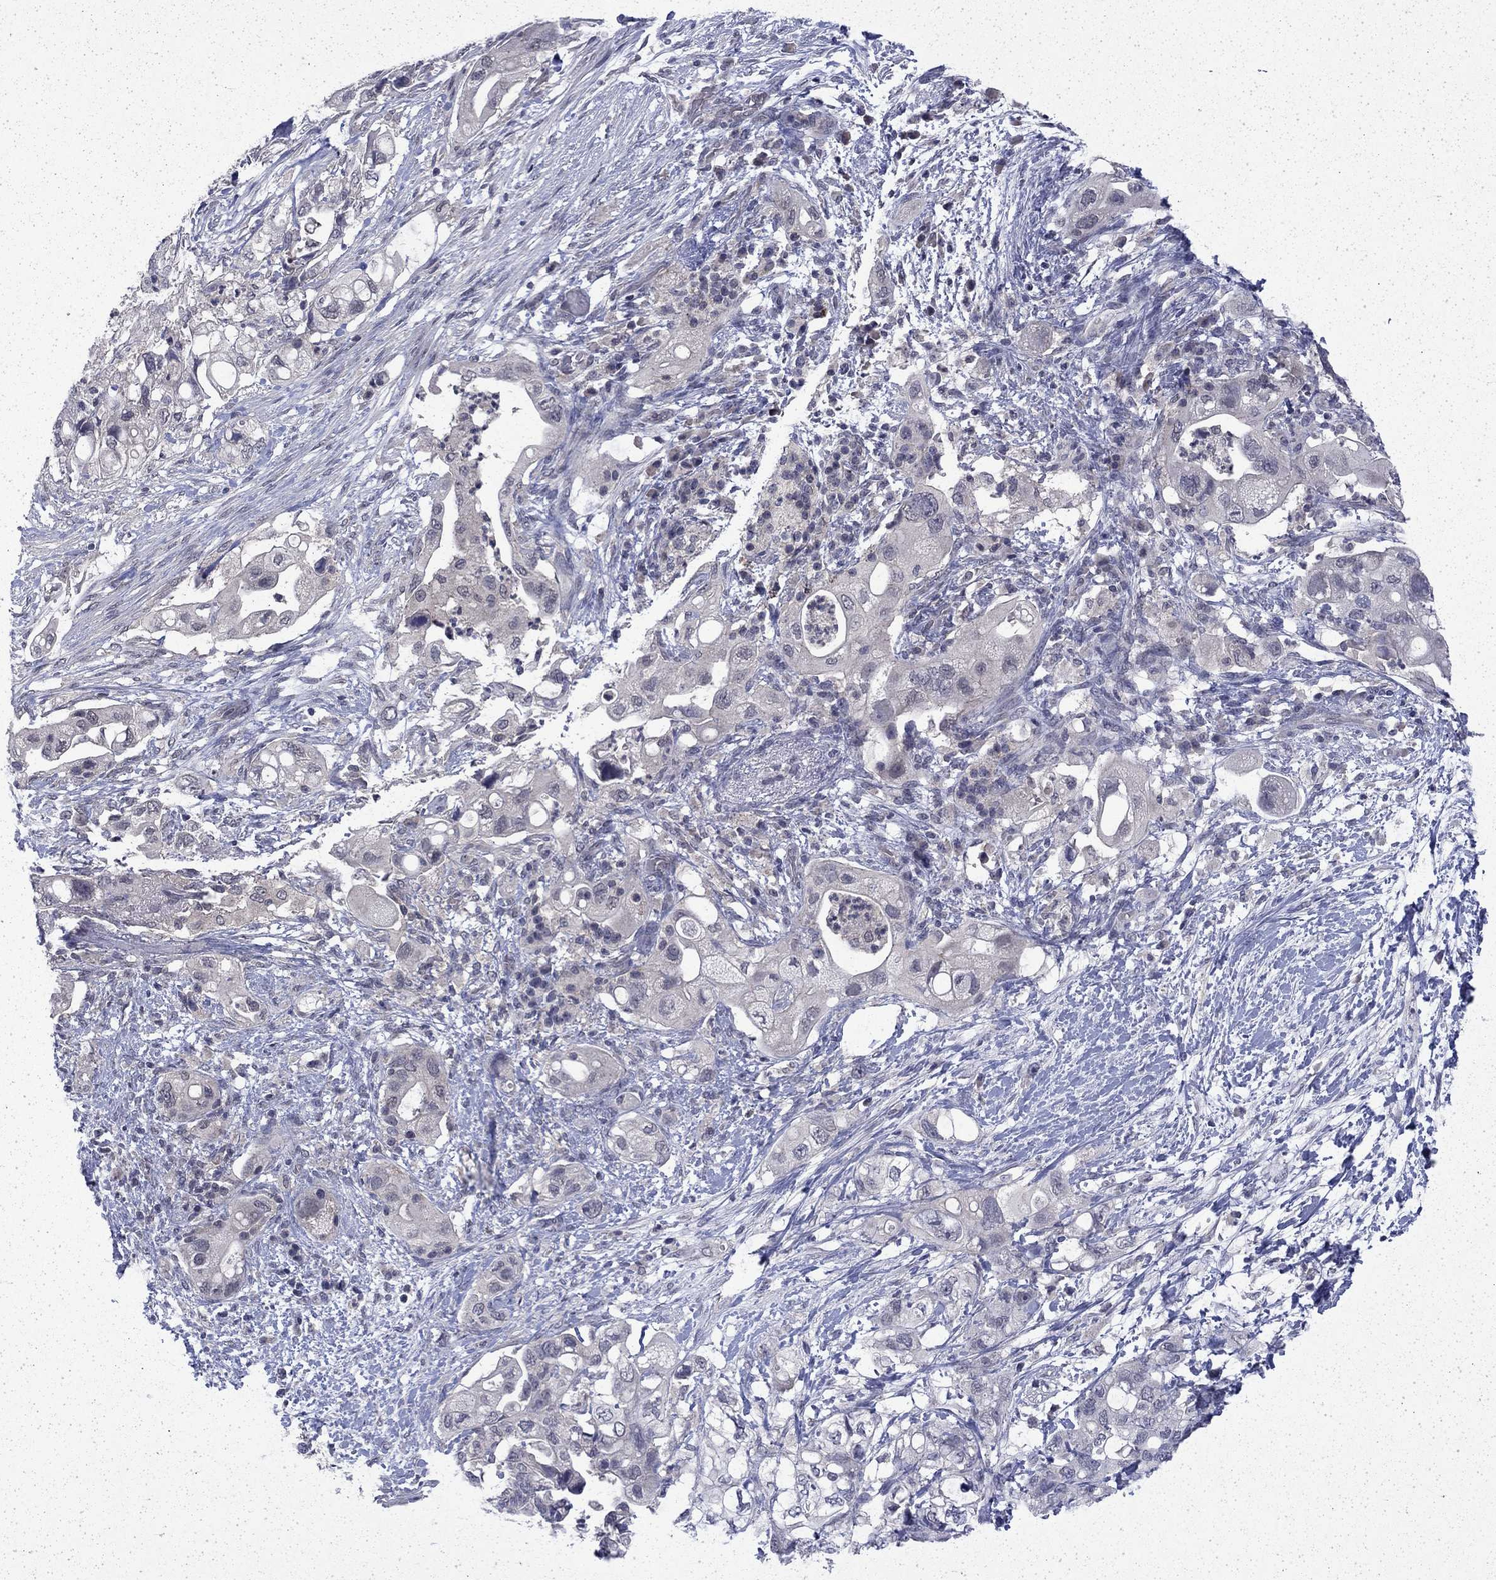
{"staining": {"intensity": "negative", "quantity": "none", "location": "none"}, "tissue": "pancreatic cancer", "cell_type": "Tumor cells", "image_type": "cancer", "snomed": [{"axis": "morphology", "description": "Adenocarcinoma, NOS"}, {"axis": "topography", "description": "Pancreas"}], "caption": "An image of human pancreatic cancer (adenocarcinoma) is negative for staining in tumor cells. (DAB immunohistochemistry (IHC) visualized using brightfield microscopy, high magnification).", "gene": "CHAT", "patient": {"sex": "female", "age": 72}}